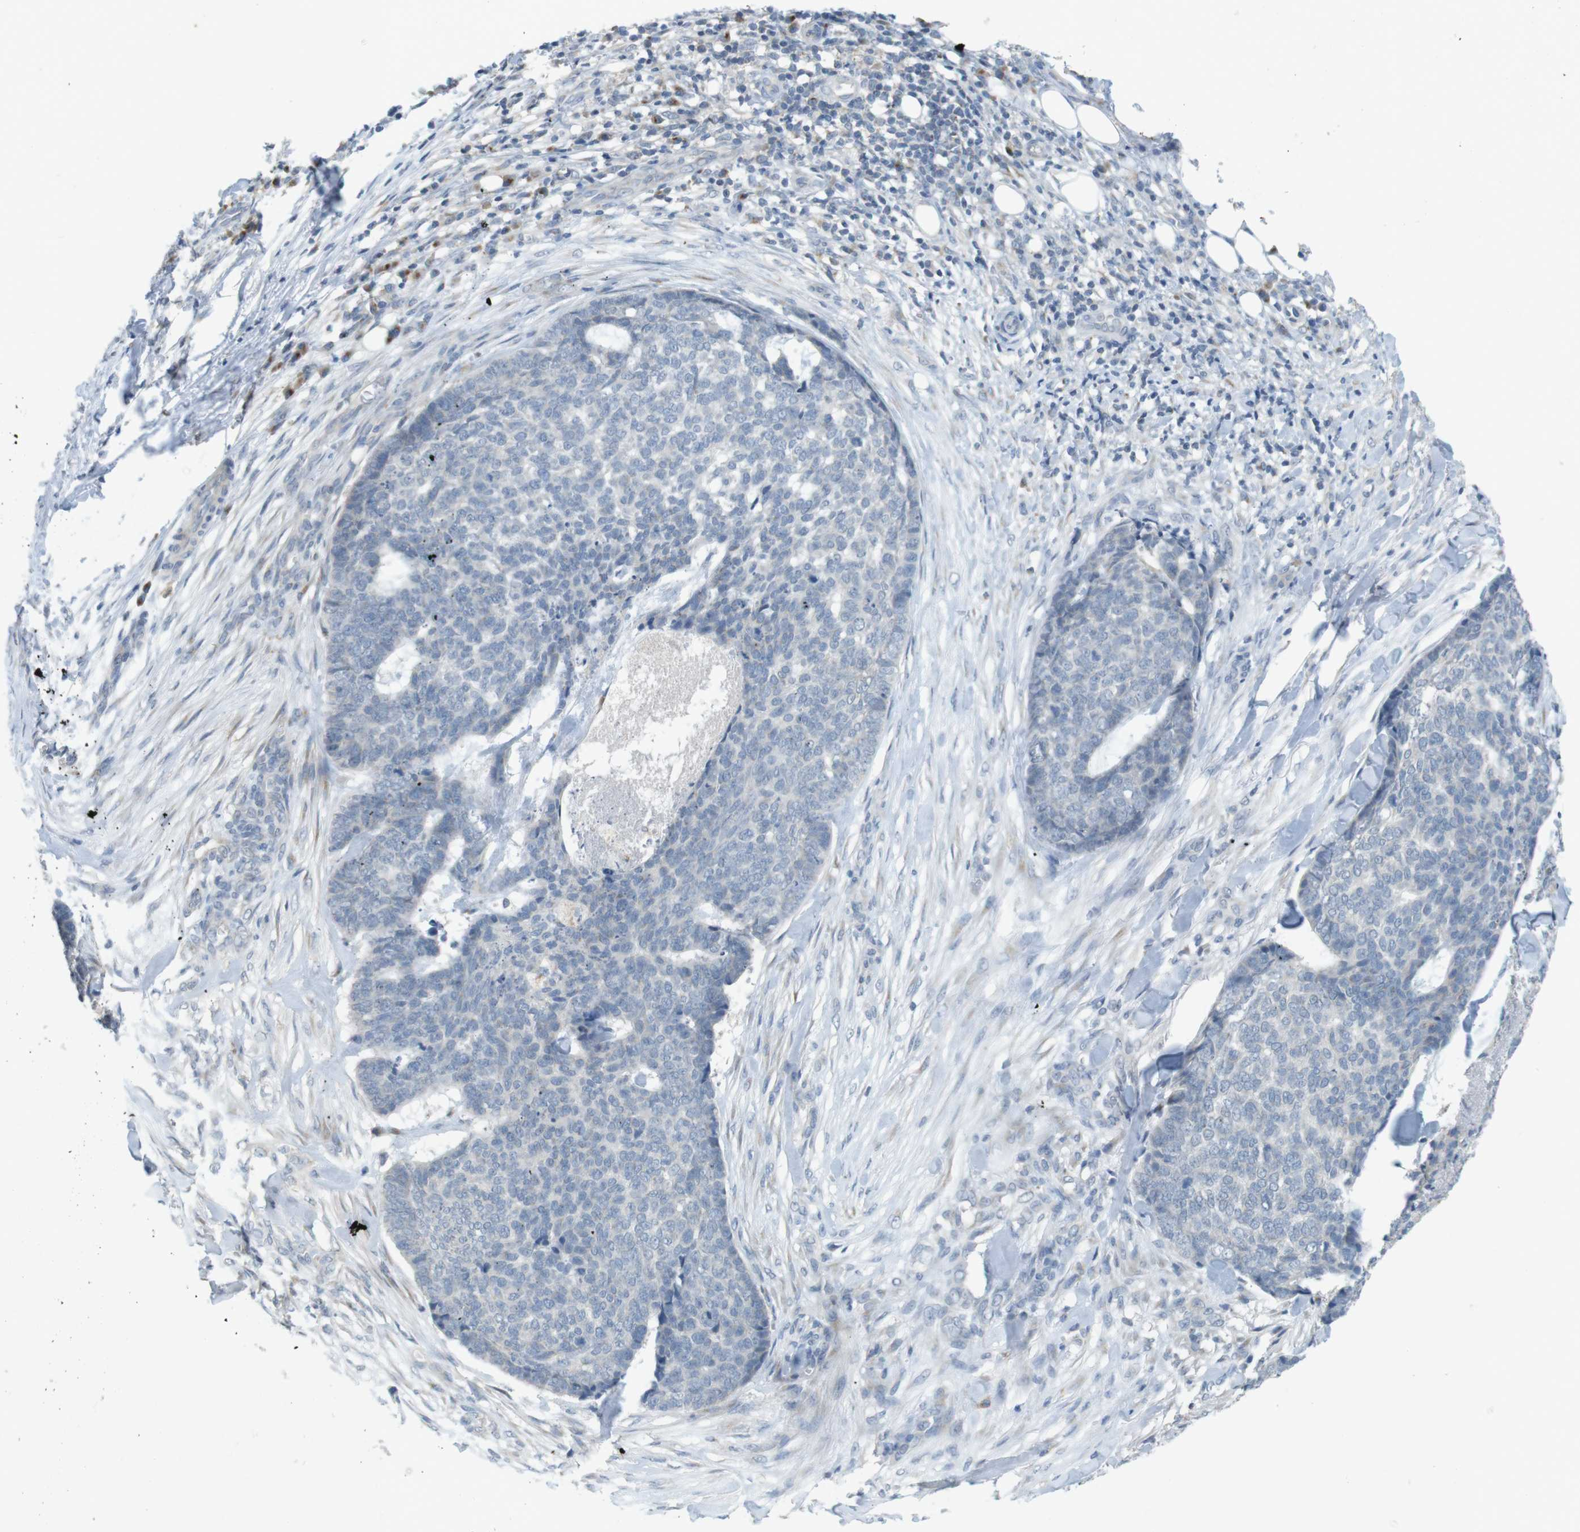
{"staining": {"intensity": "negative", "quantity": "none", "location": "none"}, "tissue": "skin cancer", "cell_type": "Tumor cells", "image_type": "cancer", "snomed": [{"axis": "morphology", "description": "Basal cell carcinoma"}, {"axis": "topography", "description": "Skin"}], "caption": "Immunohistochemistry photomicrograph of neoplastic tissue: skin cancer (basal cell carcinoma) stained with DAB exhibits no significant protein staining in tumor cells. (Immunohistochemistry (ihc), brightfield microscopy, high magnification).", "gene": "YIPF3", "patient": {"sex": "male", "age": 84}}